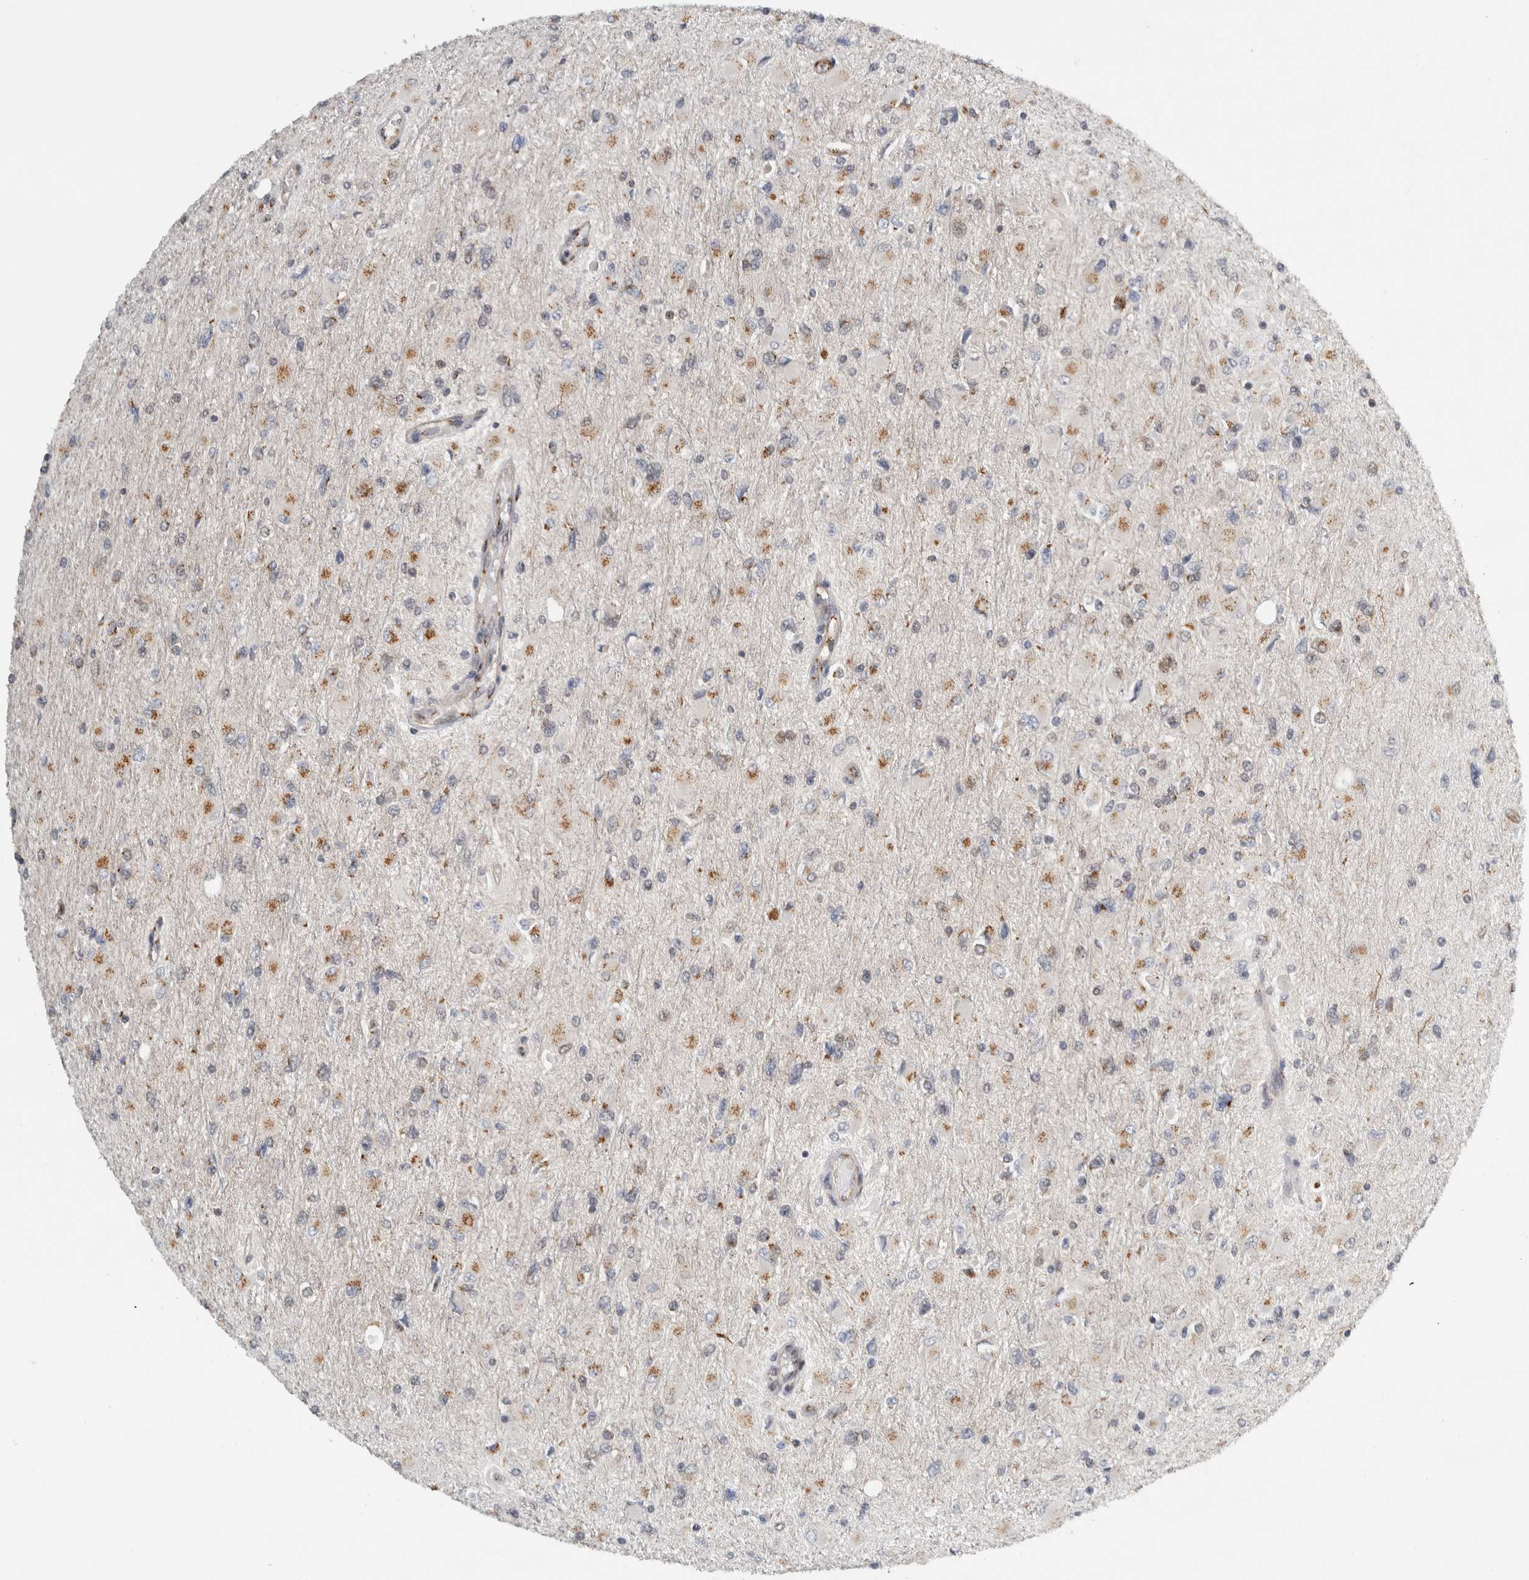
{"staining": {"intensity": "moderate", "quantity": "<25%", "location": "cytoplasmic/membranous"}, "tissue": "glioma", "cell_type": "Tumor cells", "image_type": "cancer", "snomed": [{"axis": "morphology", "description": "Glioma, malignant, High grade"}, {"axis": "topography", "description": "Cerebral cortex"}], "caption": "The micrograph reveals staining of glioma, revealing moderate cytoplasmic/membranous protein positivity (brown color) within tumor cells.", "gene": "ZMYND8", "patient": {"sex": "female", "age": 36}}